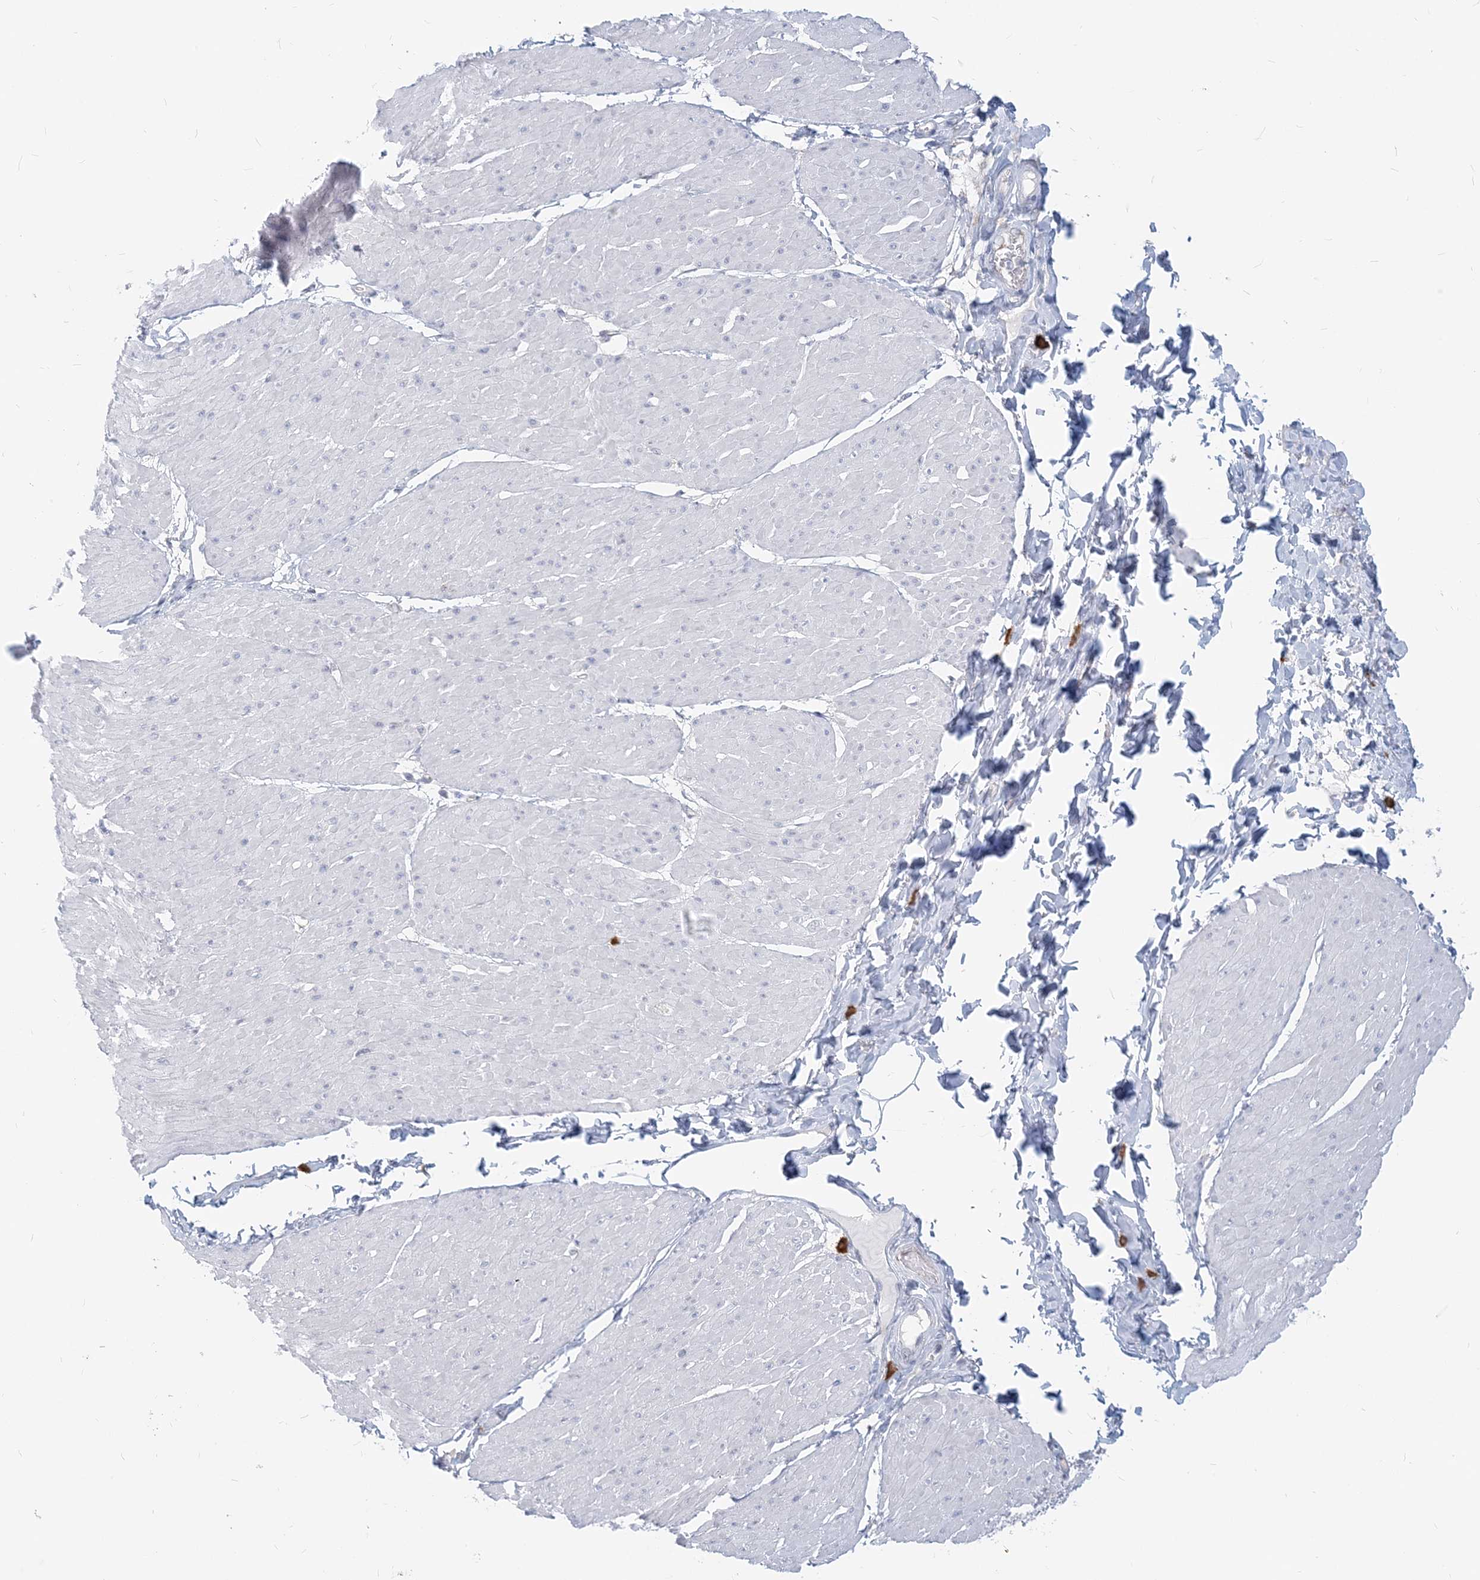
{"staining": {"intensity": "negative", "quantity": "none", "location": "none"}, "tissue": "smooth muscle", "cell_type": "Smooth muscle cells", "image_type": "normal", "snomed": [{"axis": "morphology", "description": "Urothelial carcinoma, High grade"}, {"axis": "topography", "description": "Urinary bladder"}], "caption": "This is an immunohistochemistry (IHC) photomicrograph of normal smooth muscle. There is no staining in smooth muscle cells.", "gene": "GMPPA", "patient": {"sex": "male", "age": 46}}